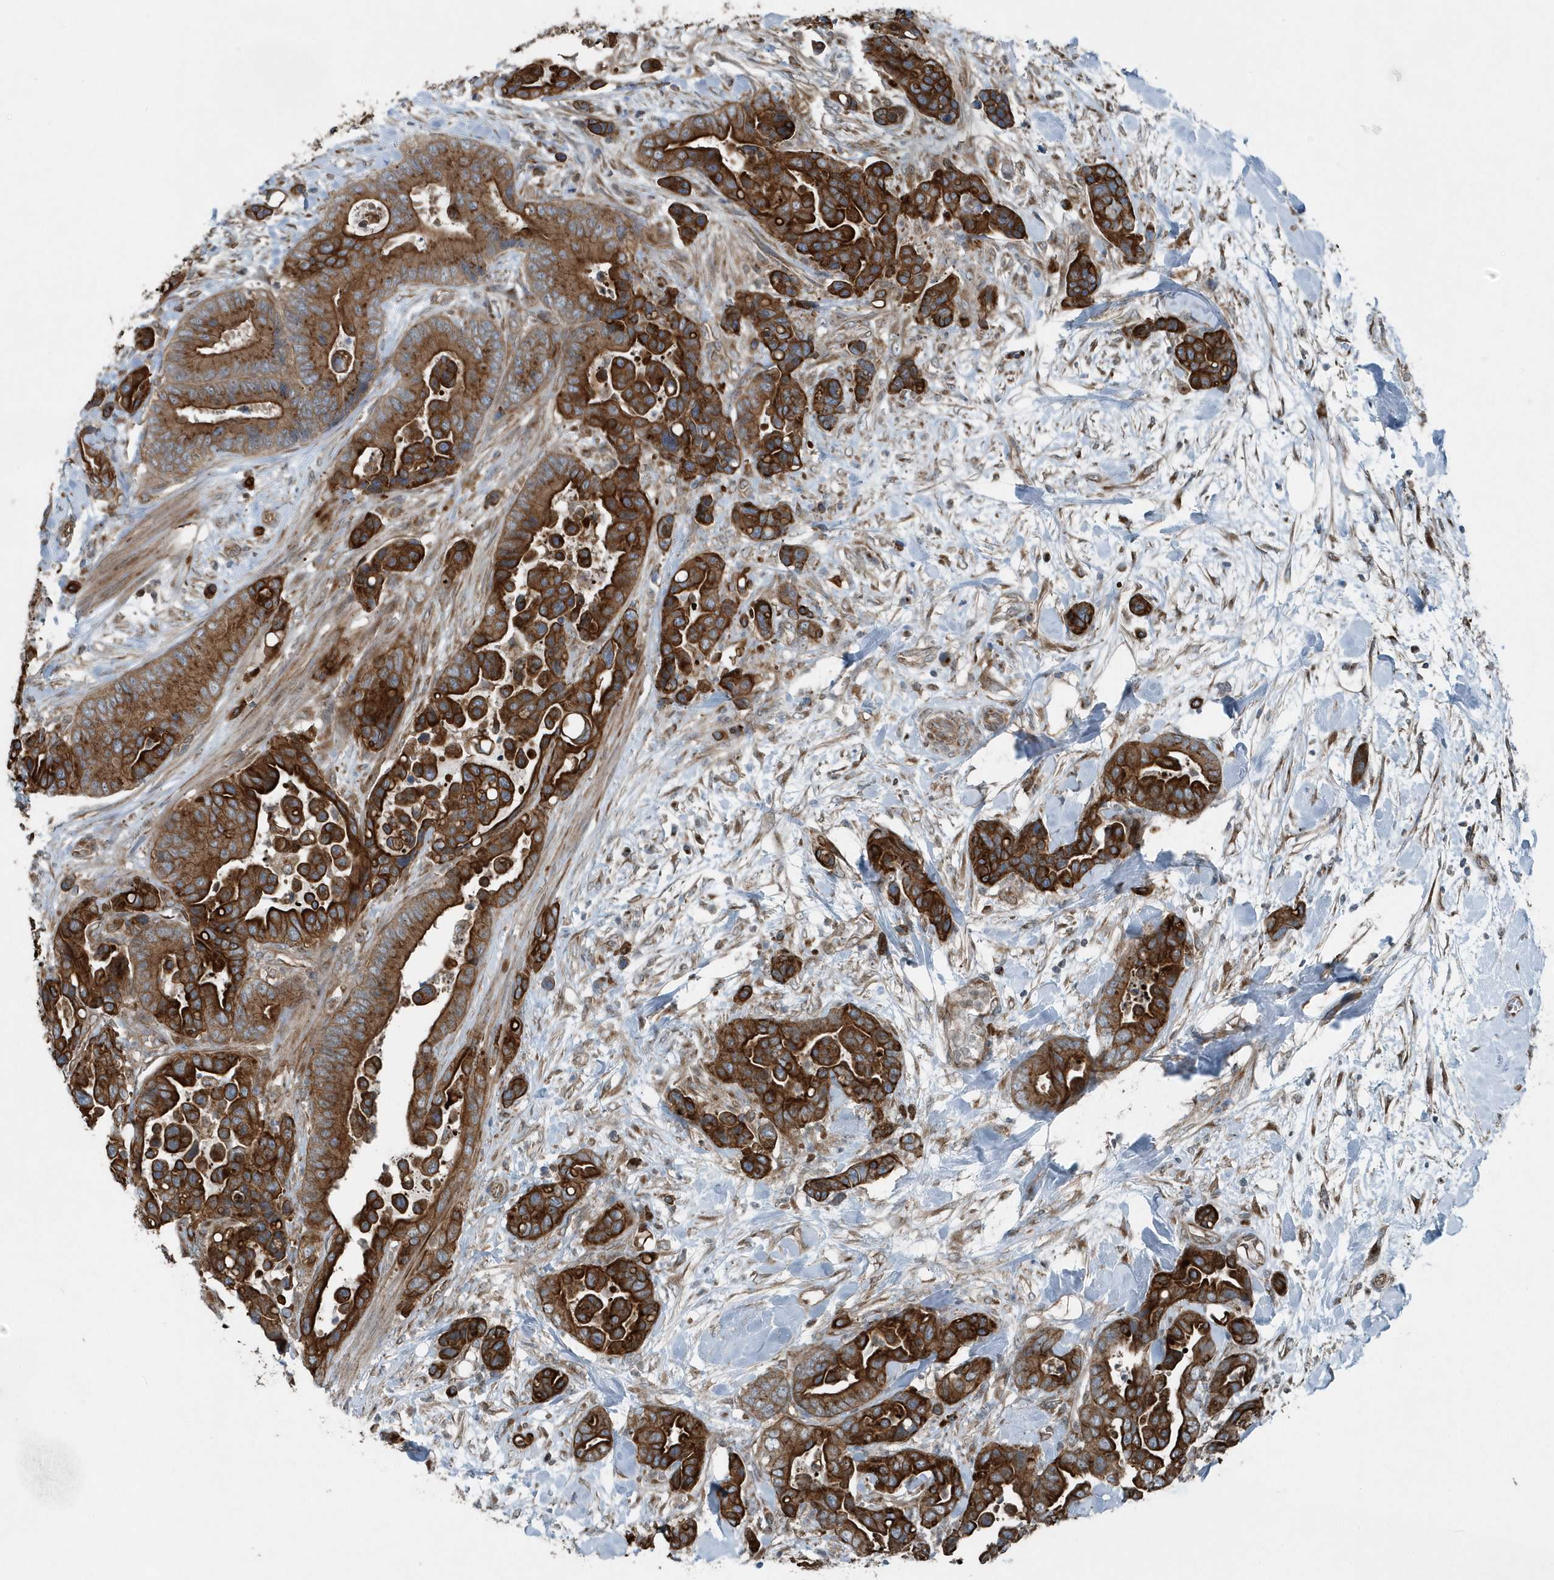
{"staining": {"intensity": "strong", "quantity": ">75%", "location": "cytoplasmic/membranous"}, "tissue": "colorectal cancer", "cell_type": "Tumor cells", "image_type": "cancer", "snomed": [{"axis": "morphology", "description": "Normal tissue, NOS"}, {"axis": "morphology", "description": "Adenocarcinoma, NOS"}, {"axis": "topography", "description": "Colon"}], "caption": "Colorectal adenocarcinoma stained for a protein (brown) reveals strong cytoplasmic/membranous positive positivity in approximately >75% of tumor cells.", "gene": "GCC2", "patient": {"sex": "male", "age": 82}}